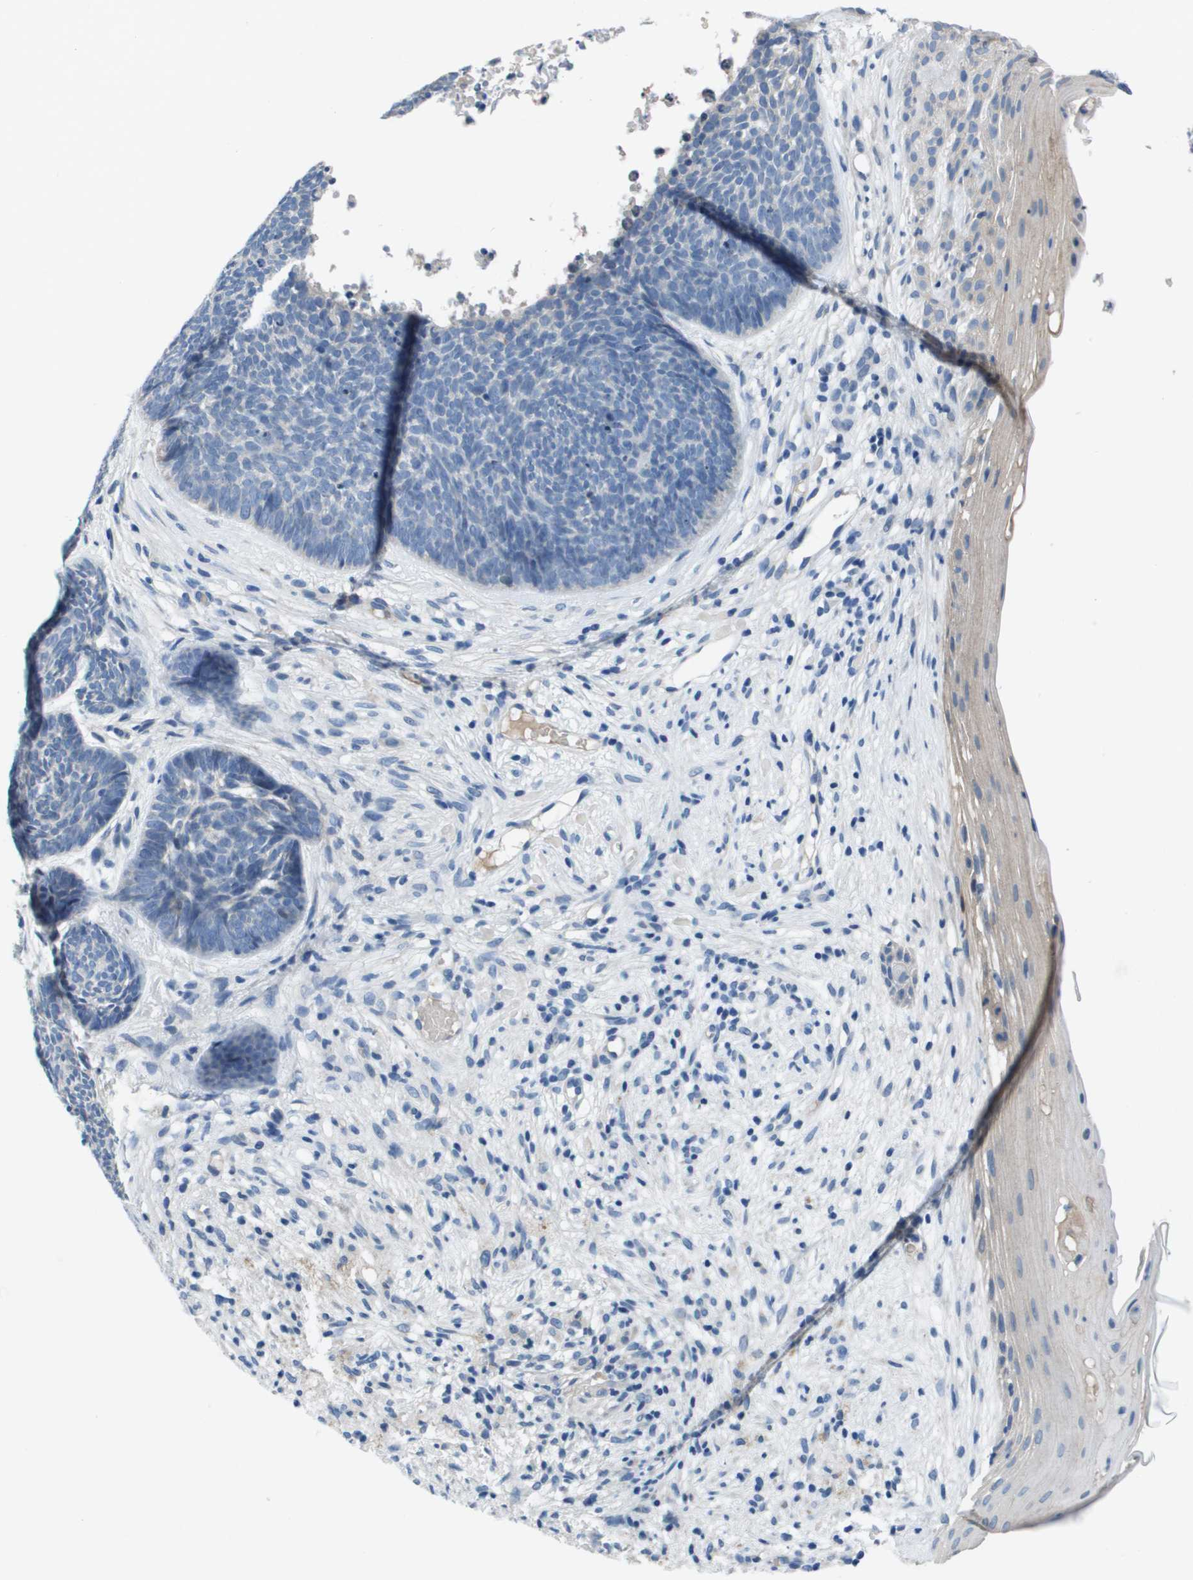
{"staining": {"intensity": "negative", "quantity": "none", "location": "none"}, "tissue": "skin cancer", "cell_type": "Tumor cells", "image_type": "cancer", "snomed": [{"axis": "morphology", "description": "Basal cell carcinoma"}, {"axis": "topography", "description": "Skin"}], "caption": "High power microscopy image of an IHC histopathology image of skin basal cell carcinoma, revealing no significant staining in tumor cells. (Brightfield microscopy of DAB immunohistochemistry at high magnification).", "gene": "NCS1", "patient": {"sex": "female", "age": 70}}